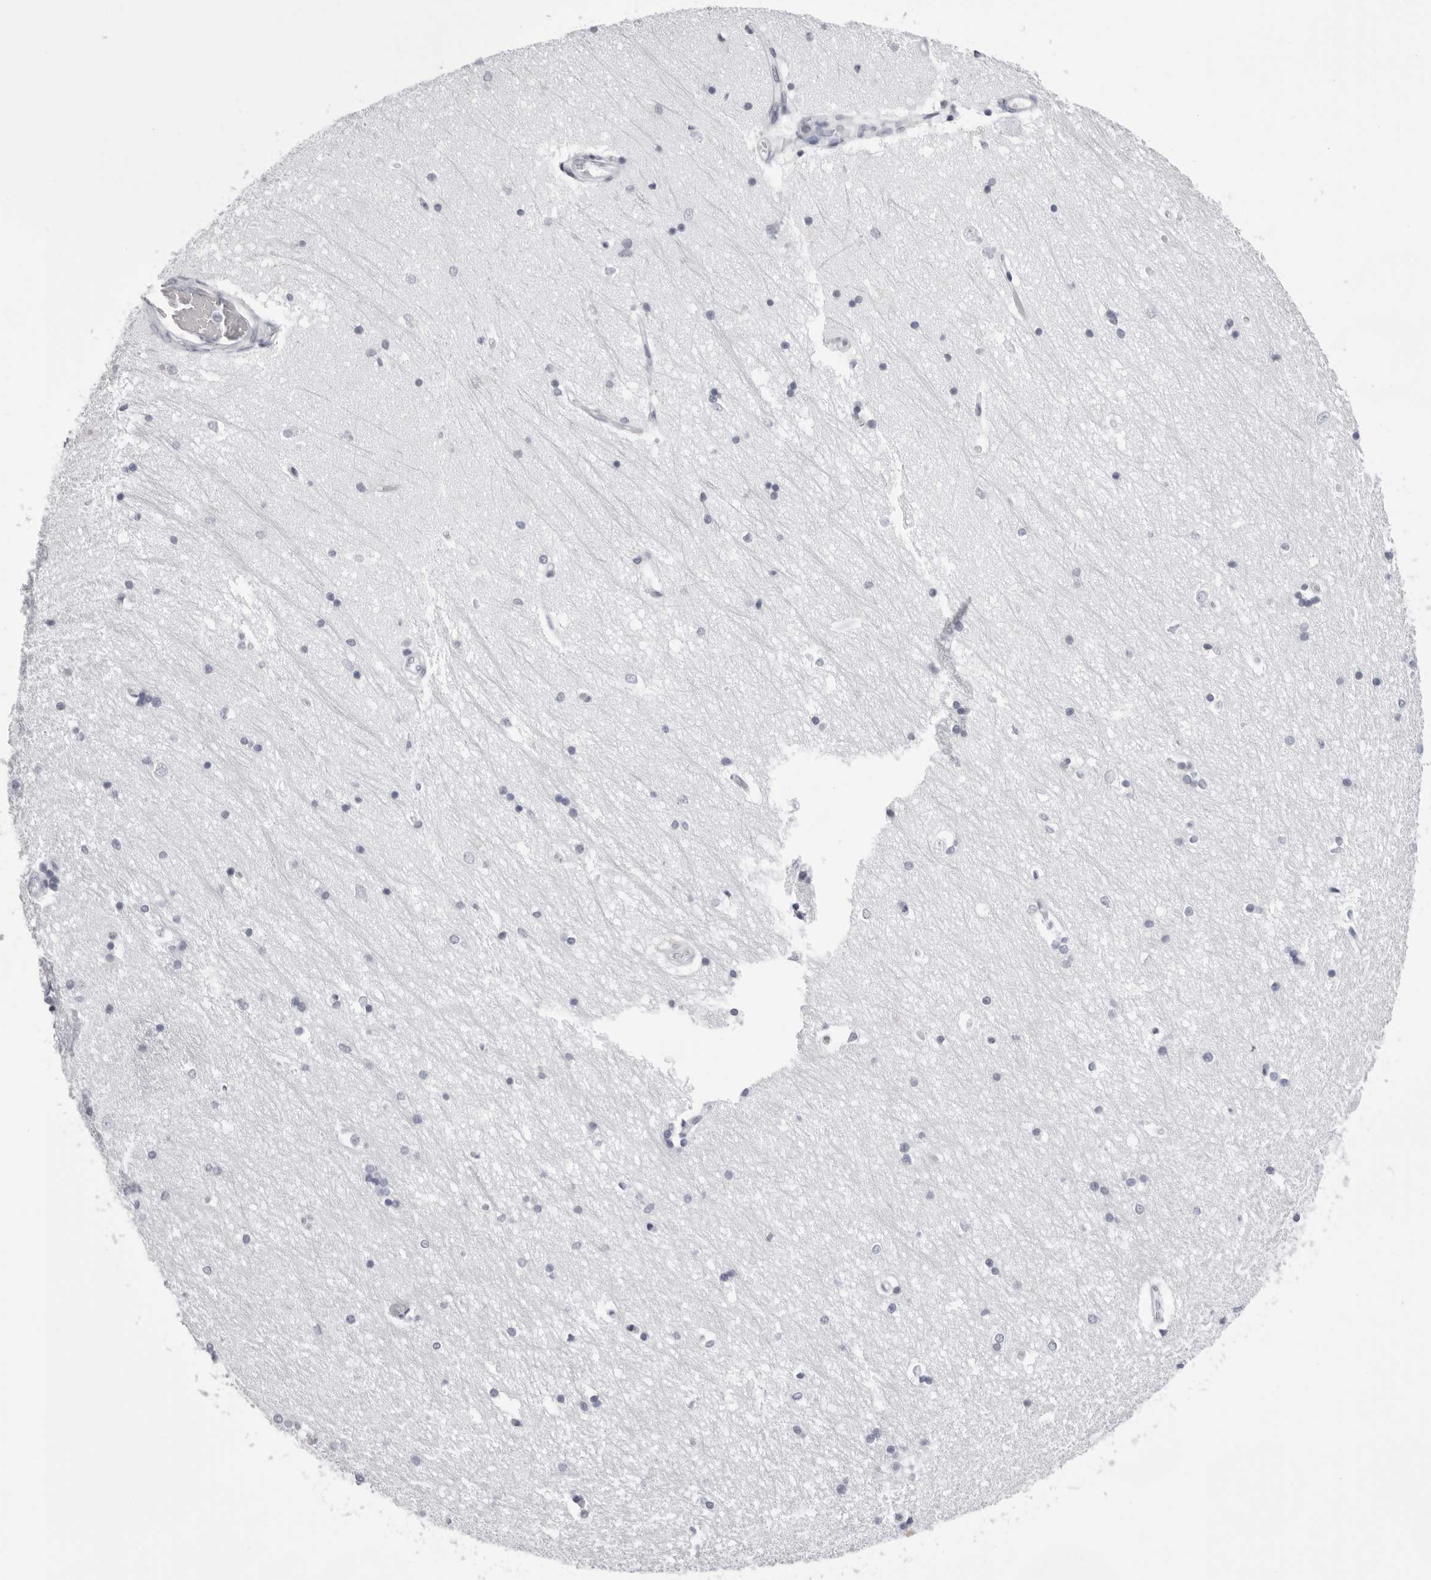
{"staining": {"intensity": "negative", "quantity": "none", "location": "none"}, "tissue": "hippocampus", "cell_type": "Glial cells", "image_type": "normal", "snomed": [{"axis": "morphology", "description": "Normal tissue, NOS"}, {"axis": "topography", "description": "Hippocampus"}], "caption": "Glial cells show no significant protein expression in unremarkable hippocampus. Nuclei are stained in blue.", "gene": "TMOD4", "patient": {"sex": "male", "age": 45}}